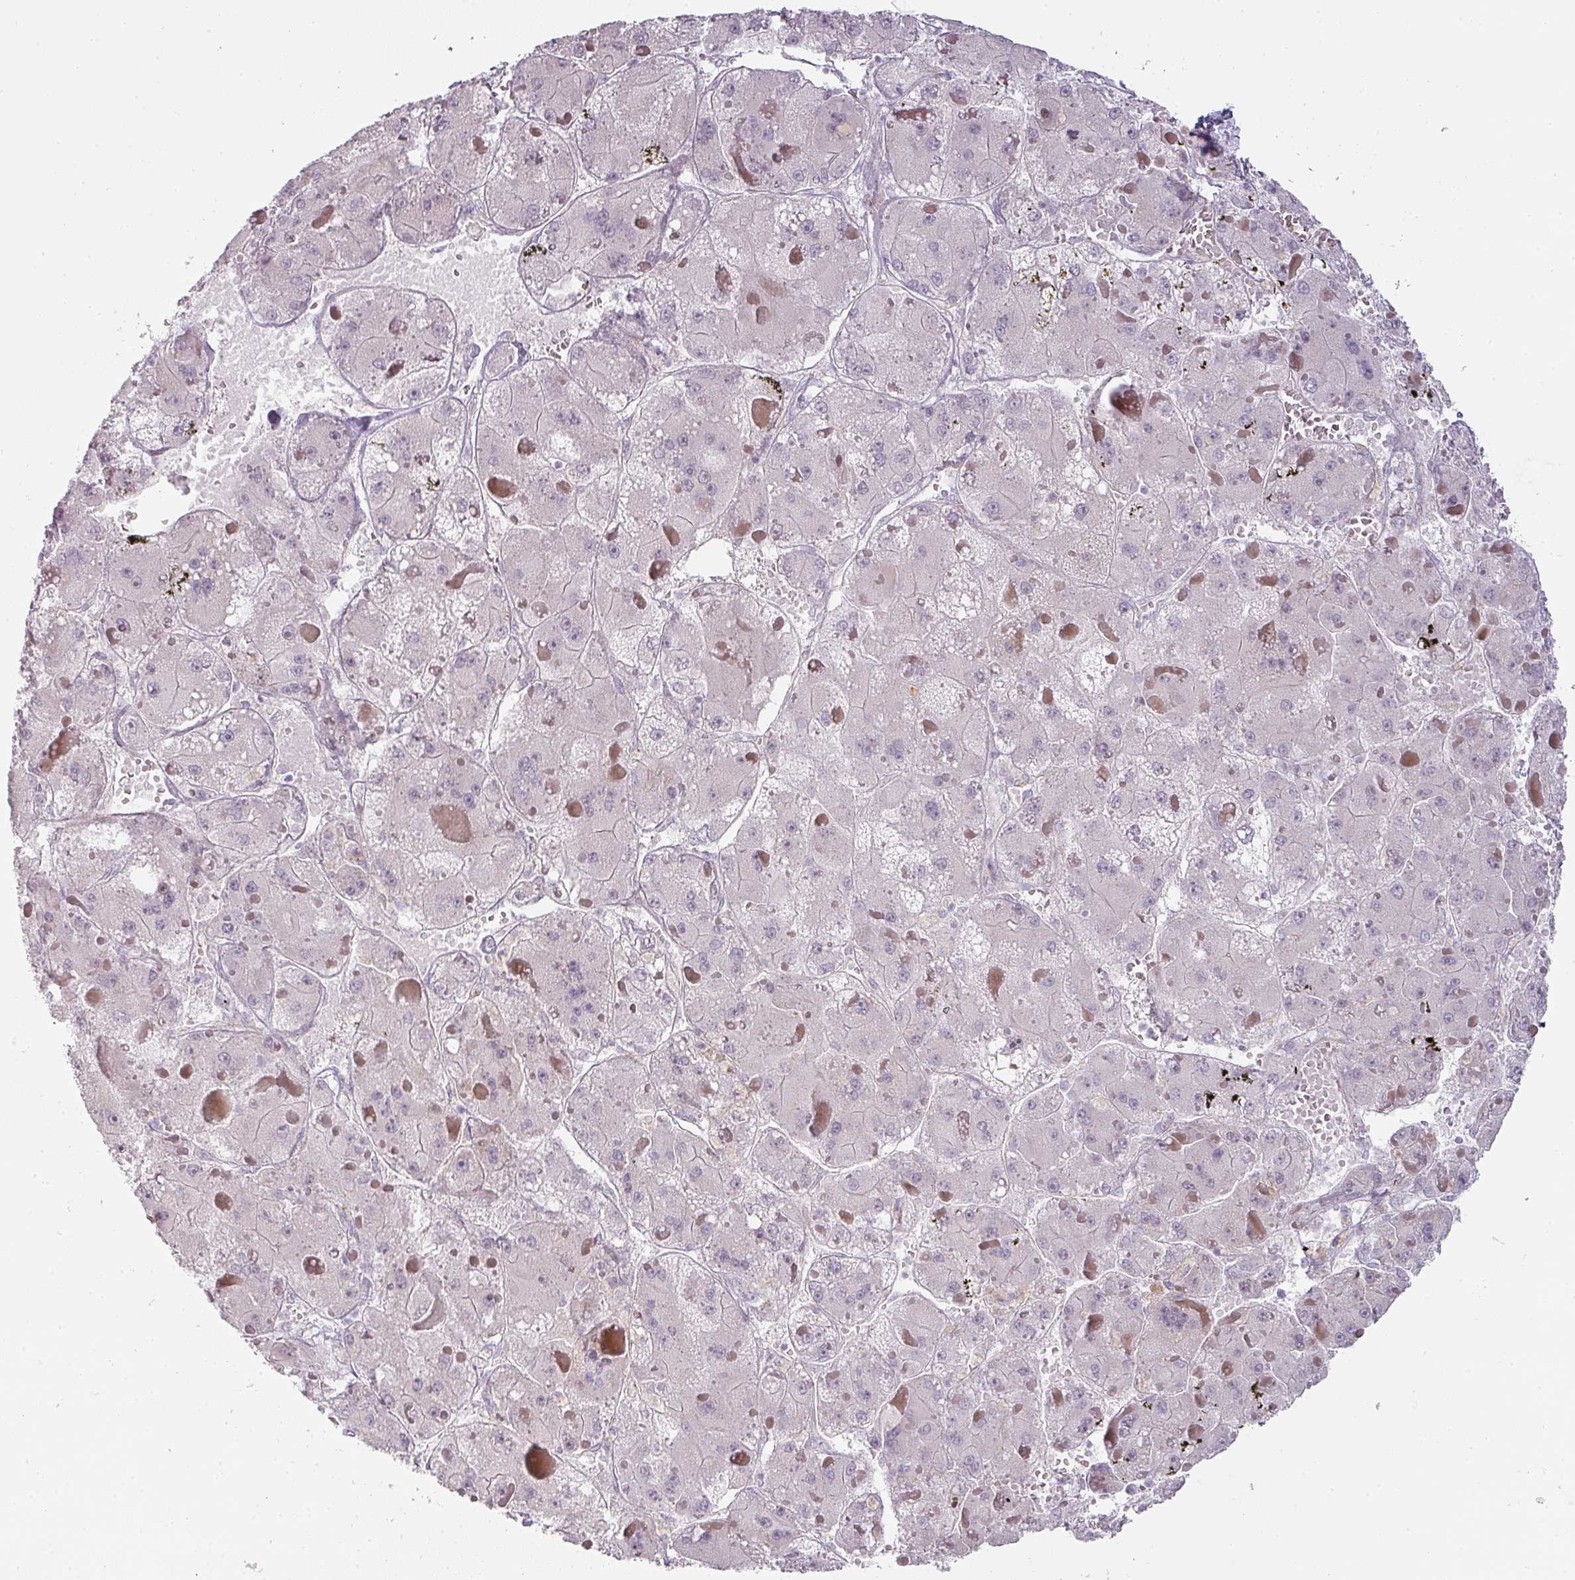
{"staining": {"intensity": "negative", "quantity": "none", "location": "none"}, "tissue": "liver cancer", "cell_type": "Tumor cells", "image_type": "cancer", "snomed": [{"axis": "morphology", "description": "Carcinoma, Hepatocellular, NOS"}, {"axis": "topography", "description": "Liver"}], "caption": "IHC photomicrograph of hepatocellular carcinoma (liver) stained for a protein (brown), which displays no positivity in tumor cells. The staining is performed using DAB (3,3'-diaminobenzidine) brown chromogen with nuclei counter-stained in using hematoxylin.", "gene": "ATP8B2", "patient": {"sex": "female", "age": 73}}